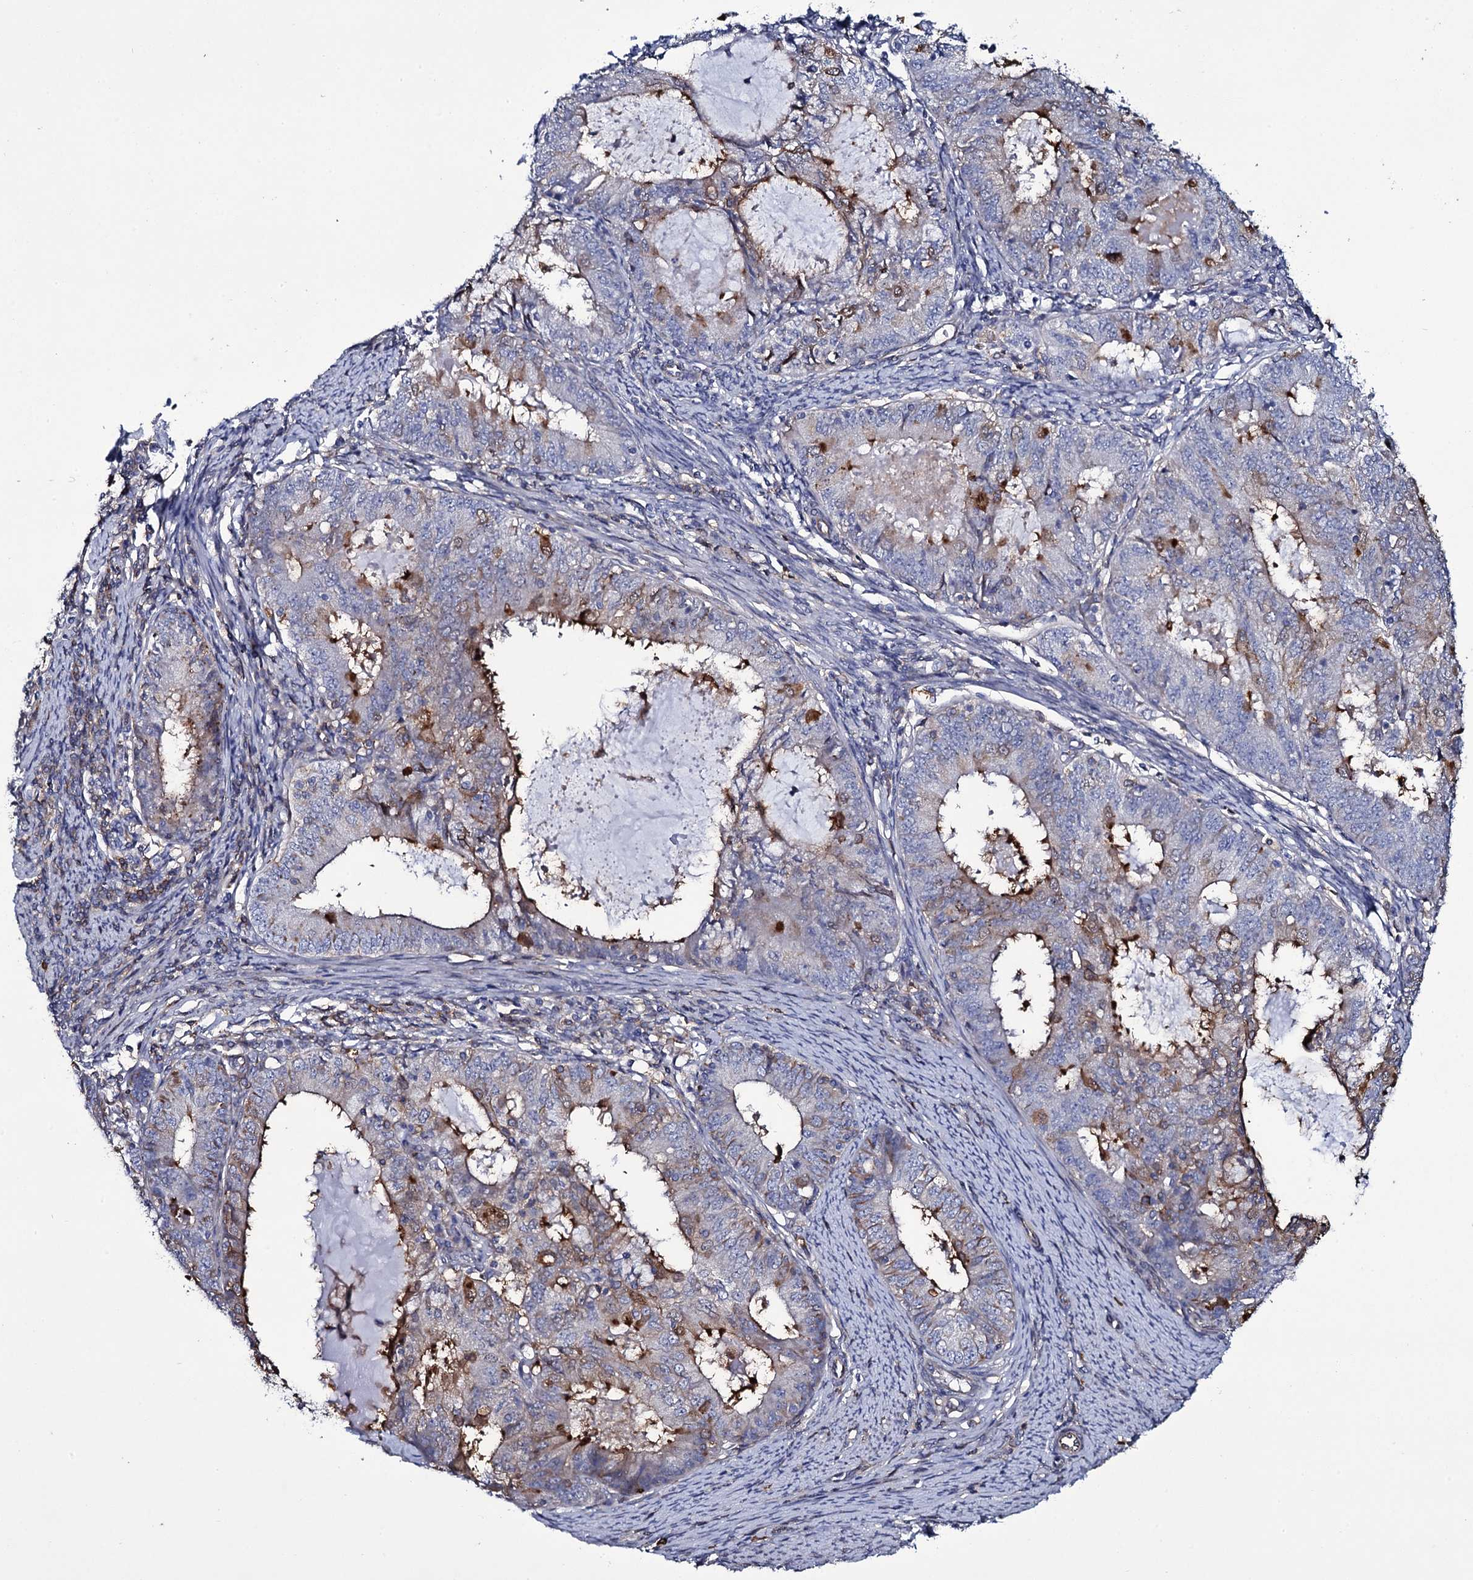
{"staining": {"intensity": "strong", "quantity": "<25%", "location": "cytoplasmic/membranous"}, "tissue": "endometrial cancer", "cell_type": "Tumor cells", "image_type": "cancer", "snomed": [{"axis": "morphology", "description": "Adenocarcinoma, NOS"}, {"axis": "topography", "description": "Endometrium"}], "caption": "Endometrial cancer stained with immunohistochemistry reveals strong cytoplasmic/membranous positivity in about <25% of tumor cells.", "gene": "TTC23", "patient": {"sex": "female", "age": 57}}